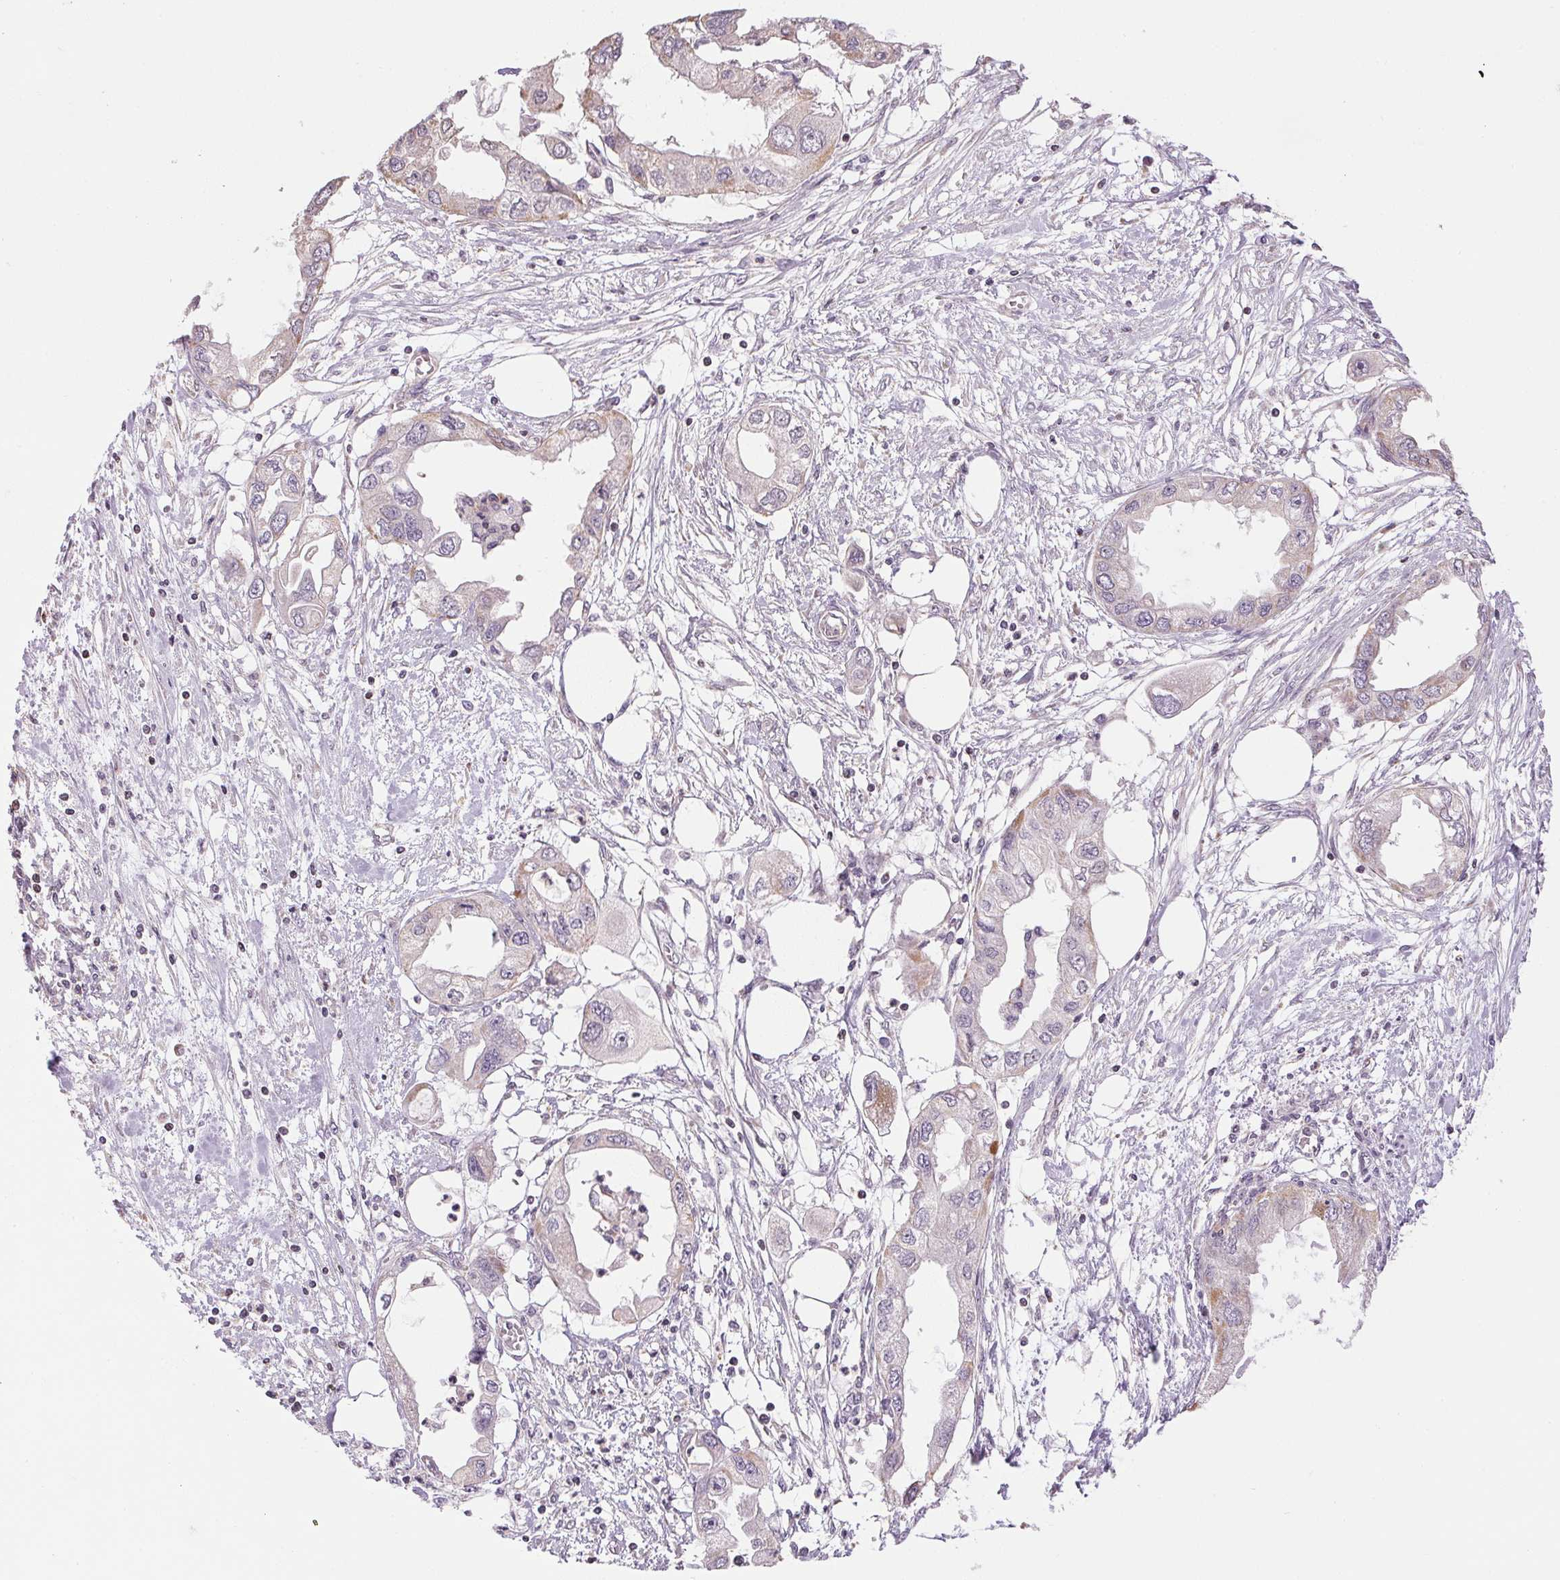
{"staining": {"intensity": "negative", "quantity": "none", "location": "none"}, "tissue": "endometrial cancer", "cell_type": "Tumor cells", "image_type": "cancer", "snomed": [{"axis": "morphology", "description": "Adenocarcinoma, NOS"}, {"axis": "morphology", "description": "Adenocarcinoma, metastatic, NOS"}, {"axis": "topography", "description": "Adipose tissue"}, {"axis": "topography", "description": "Endometrium"}], "caption": "Endometrial cancer was stained to show a protein in brown. There is no significant expression in tumor cells.", "gene": "SC5D", "patient": {"sex": "female", "age": 67}}